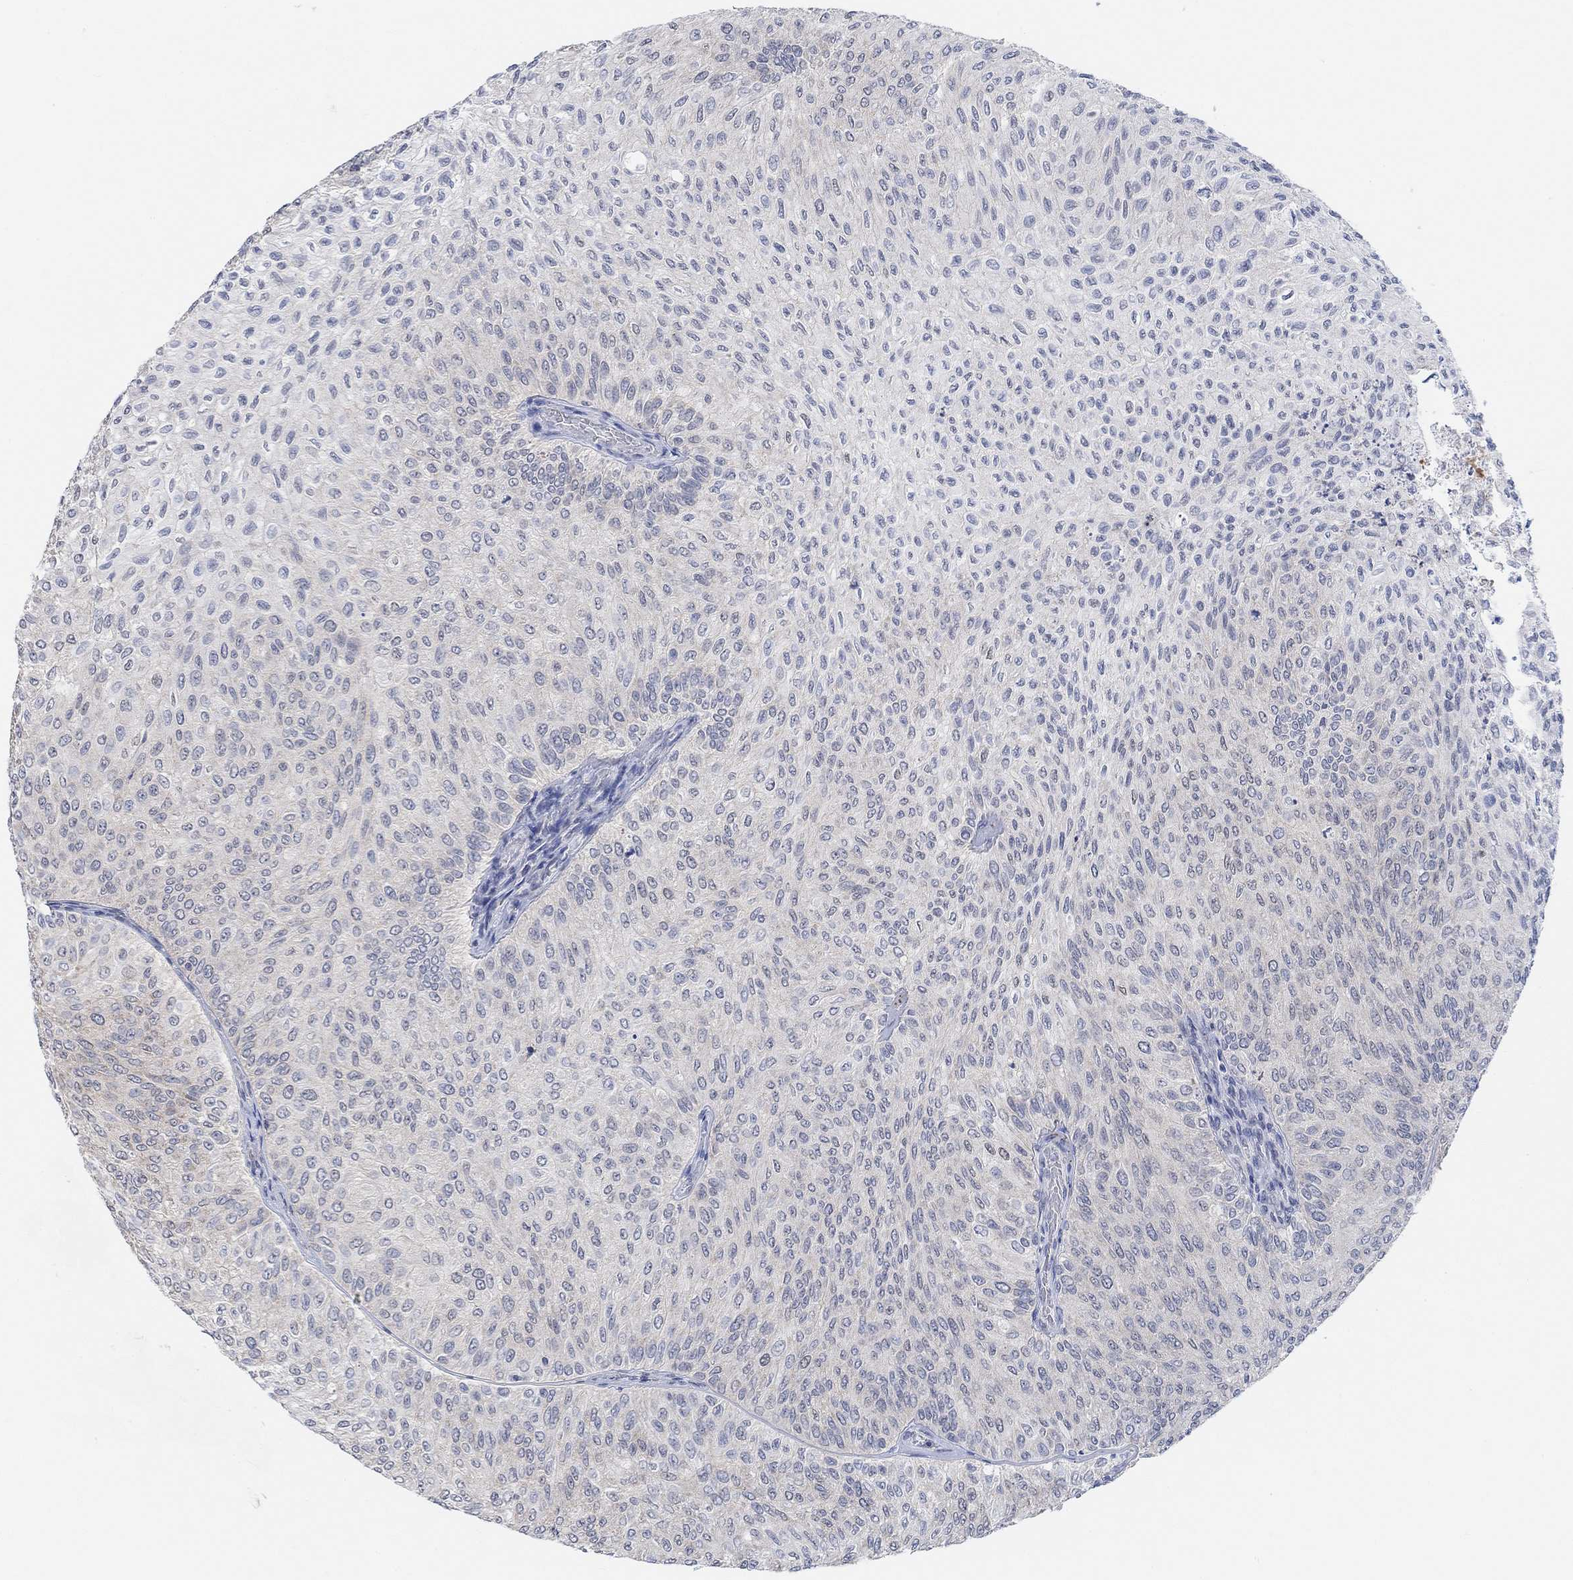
{"staining": {"intensity": "negative", "quantity": "none", "location": "none"}, "tissue": "urothelial cancer", "cell_type": "Tumor cells", "image_type": "cancer", "snomed": [{"axis": "morphology", "description": "Urothelial carcinoma, Low grade"}, {"axis": "topography", "description": "Urinary bladder"}], "caption": "Low-grade urothelial carcinoma was stained to show a protein in brown. There is no significant positivity in tumor cells.", "gene": "RIMS1", "patient": {"sex": "male", "age": 78}}